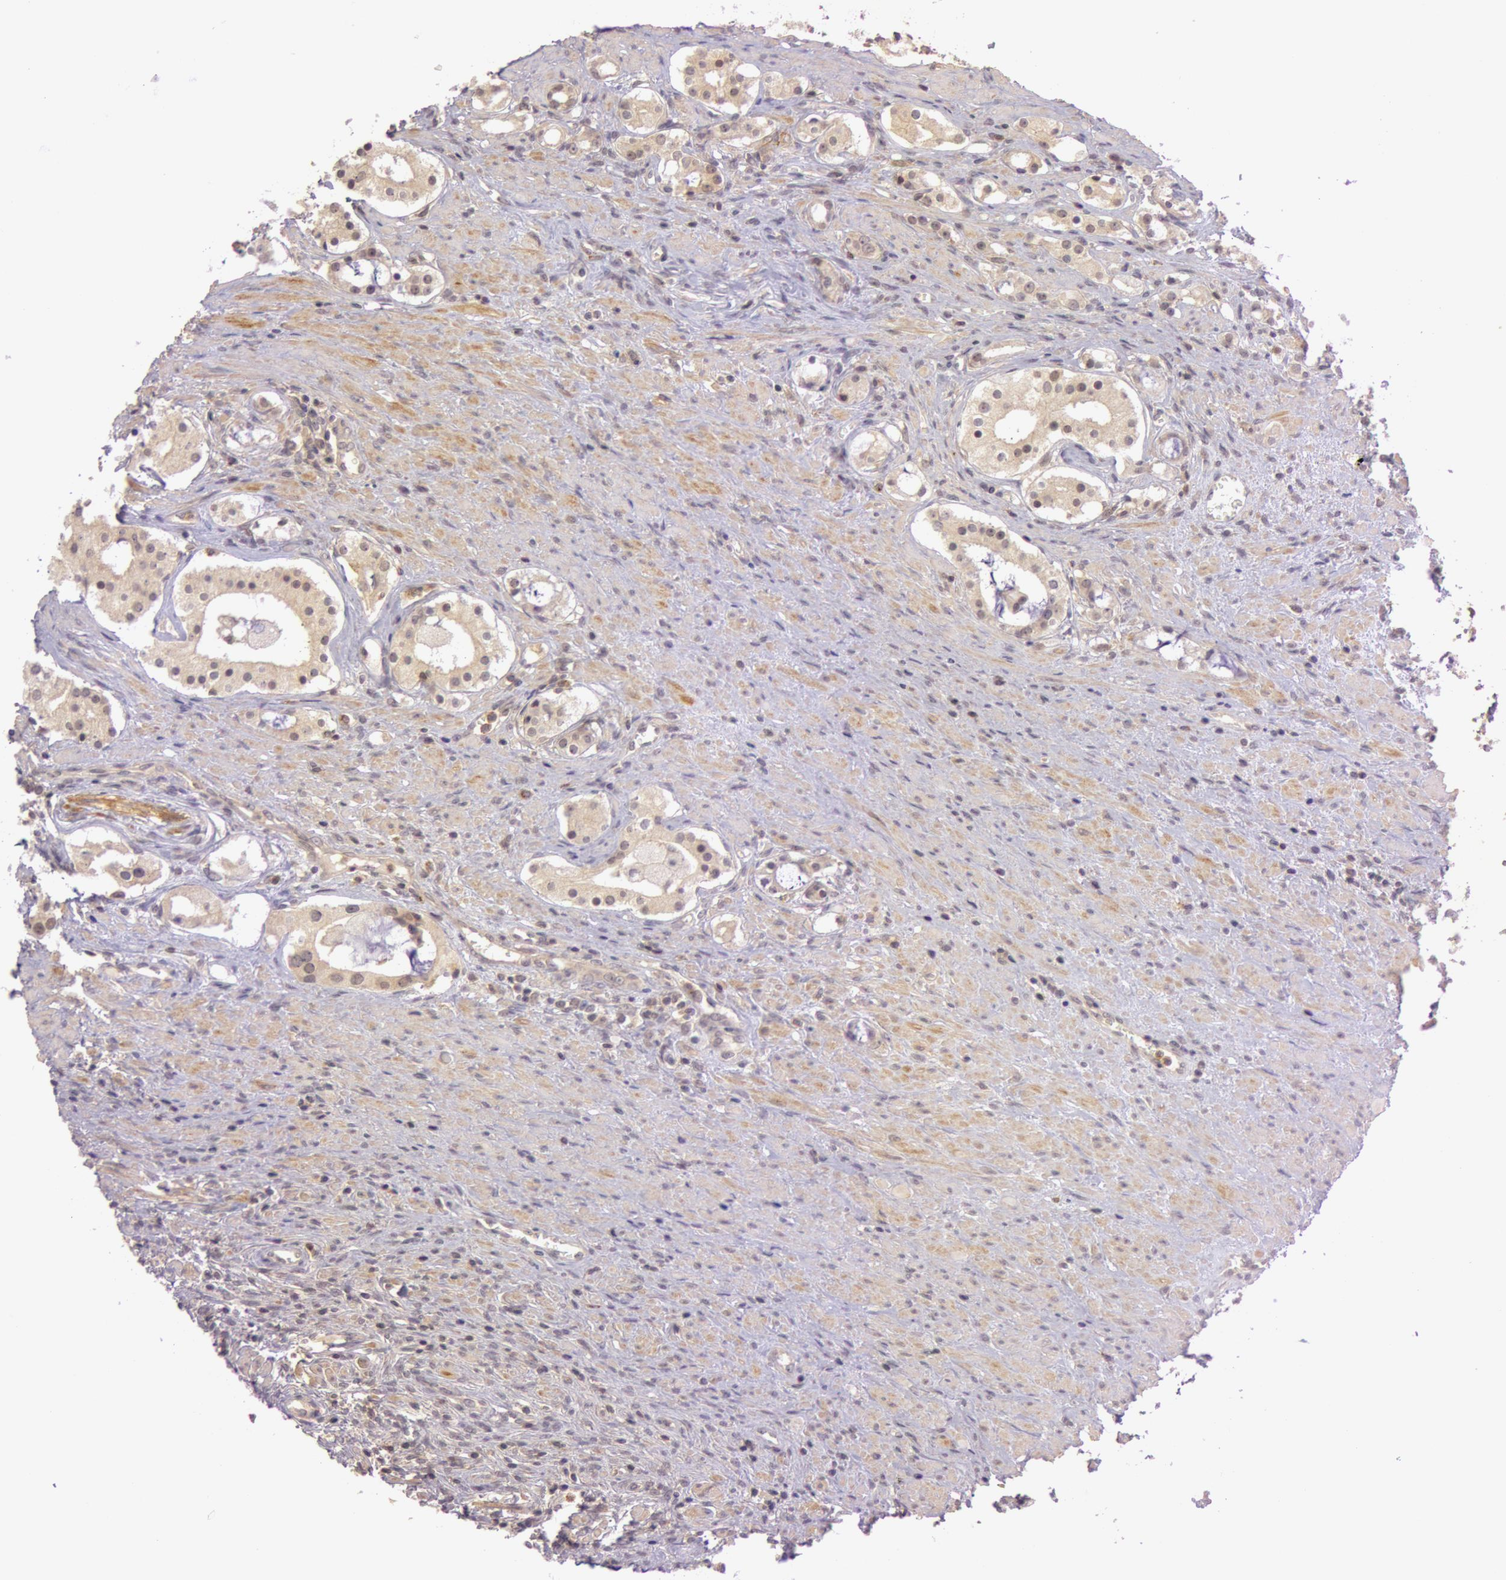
{"staining": {"intensity": "weak", "quantity": ">75%", "location": "cytoplasmic/membranous"}, "tissue": "prostate cancer", "cell_type": "Tumor cells", "image_type": "cancer", "snomed": [{"axis": "morphology", "description": "Adenocarcinoma, Medium grade"}, {"axis": "topography", "description": "Prostate"}], "caption": "Immunohistochemical staining of human adenocarcinoma (medium-grade) (prostate) reveals low levels of weak cytoplasmic/membranous positivity in approximately >75% of tumor cells.", "gene": "ATG2B", "patient": {"sex": "male", "age": 73}}